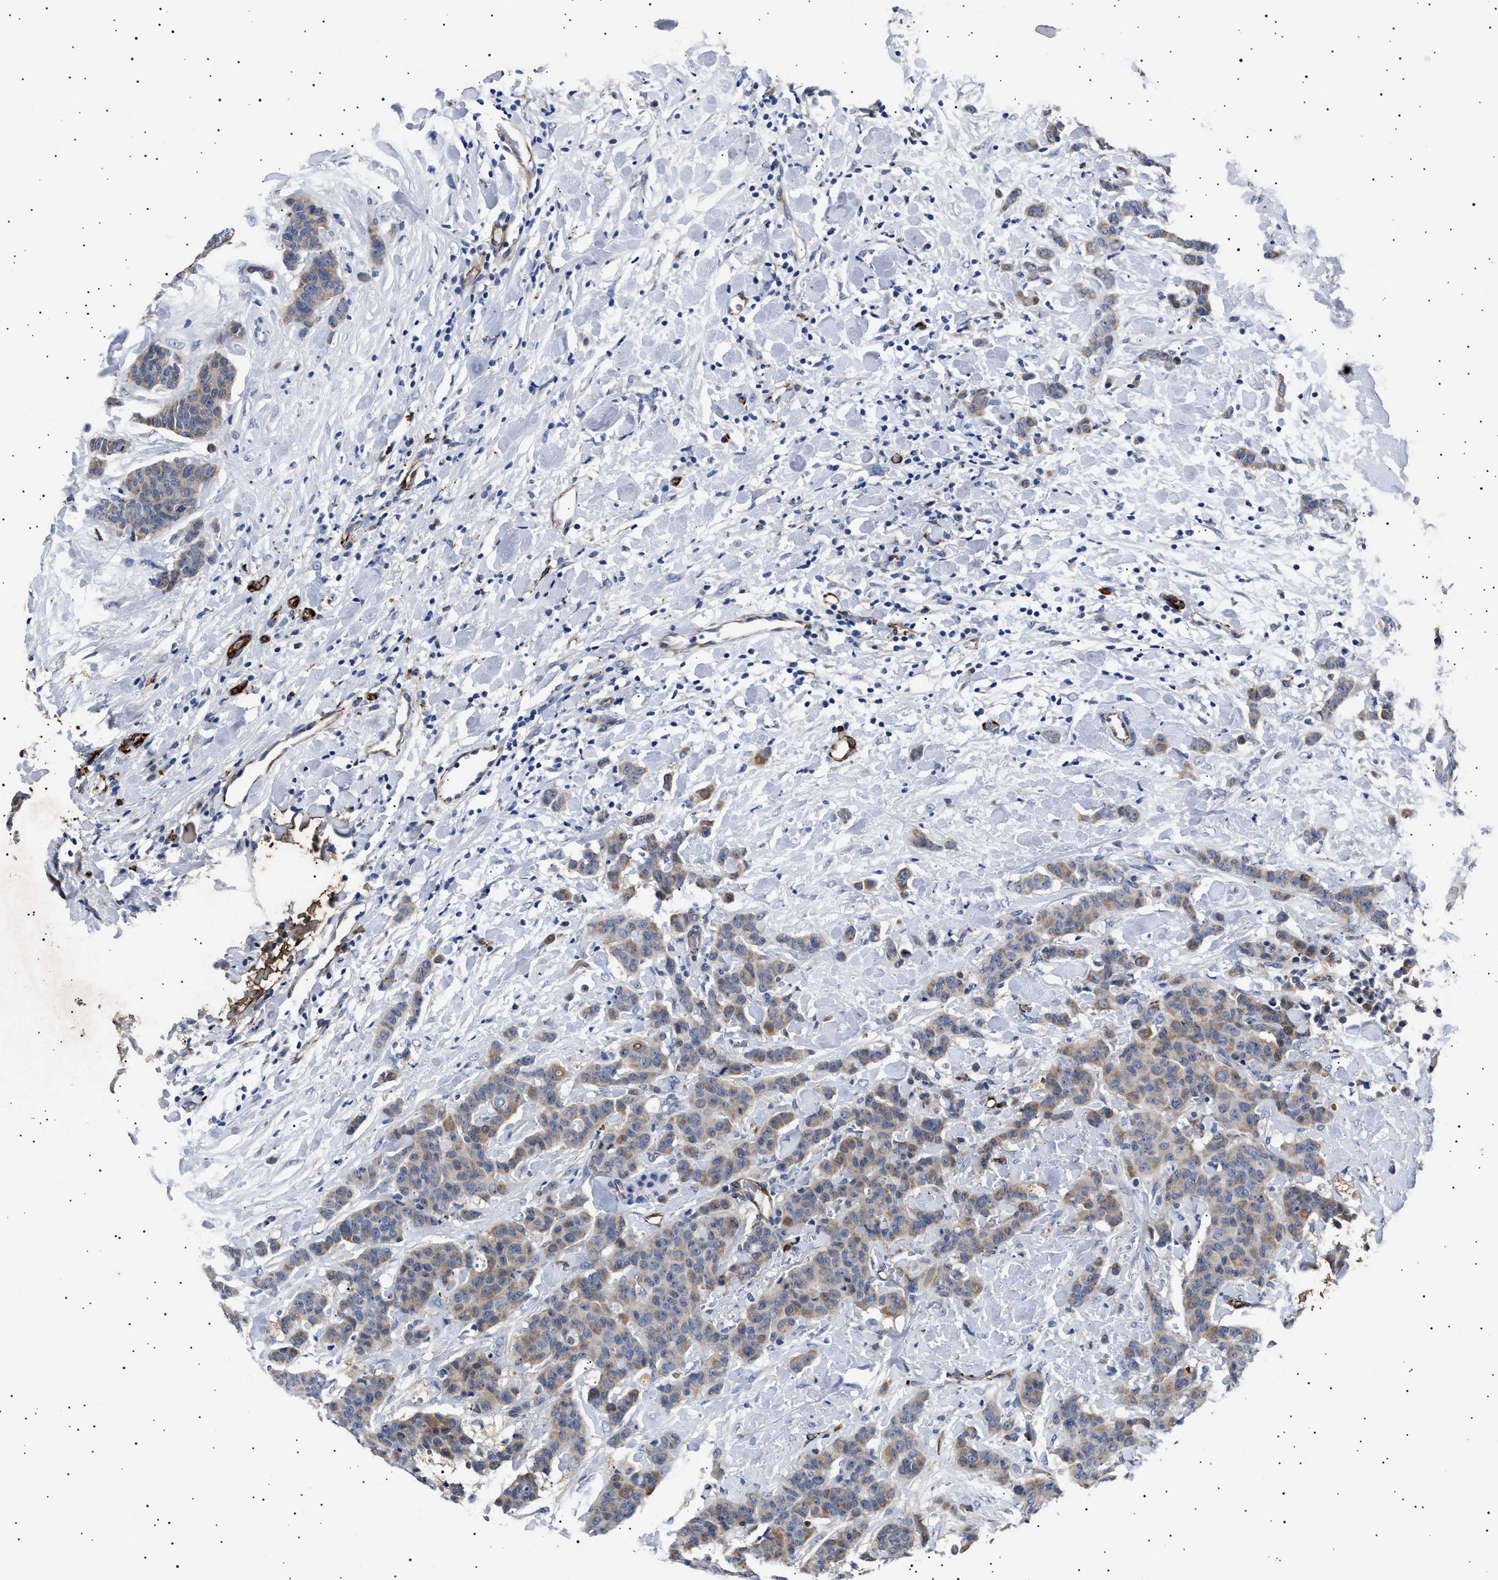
{"staining": {"intensity": "moderate", "quantity": ">75%", "location": "cytoplasmic/membranous"}, "tissue": "breast cancer", "cell_type": "Tumor cells", "image_type": "cancer", "snomed": [{"axis": "morphology", "description": "Normal tissue, NOS"}, {"axis": "morphology", "description": "Duct carcinoma"}, {"axis": "topography", "description": "Breast"}], "caption": "Immunohistochemistry (IHC) photomicrograph of neoplastic tissue: human breast cancer (invasive ductal carcinoma) stained using IHC displays medium levels of moderate protein expression localized specifically in the cytoplasmic/membranous of tumor cells, appearing as a cytoplasmic/membranous brown color.", "gene": "OLFML2A", "patient": {"sex": "female", "age": 40}}